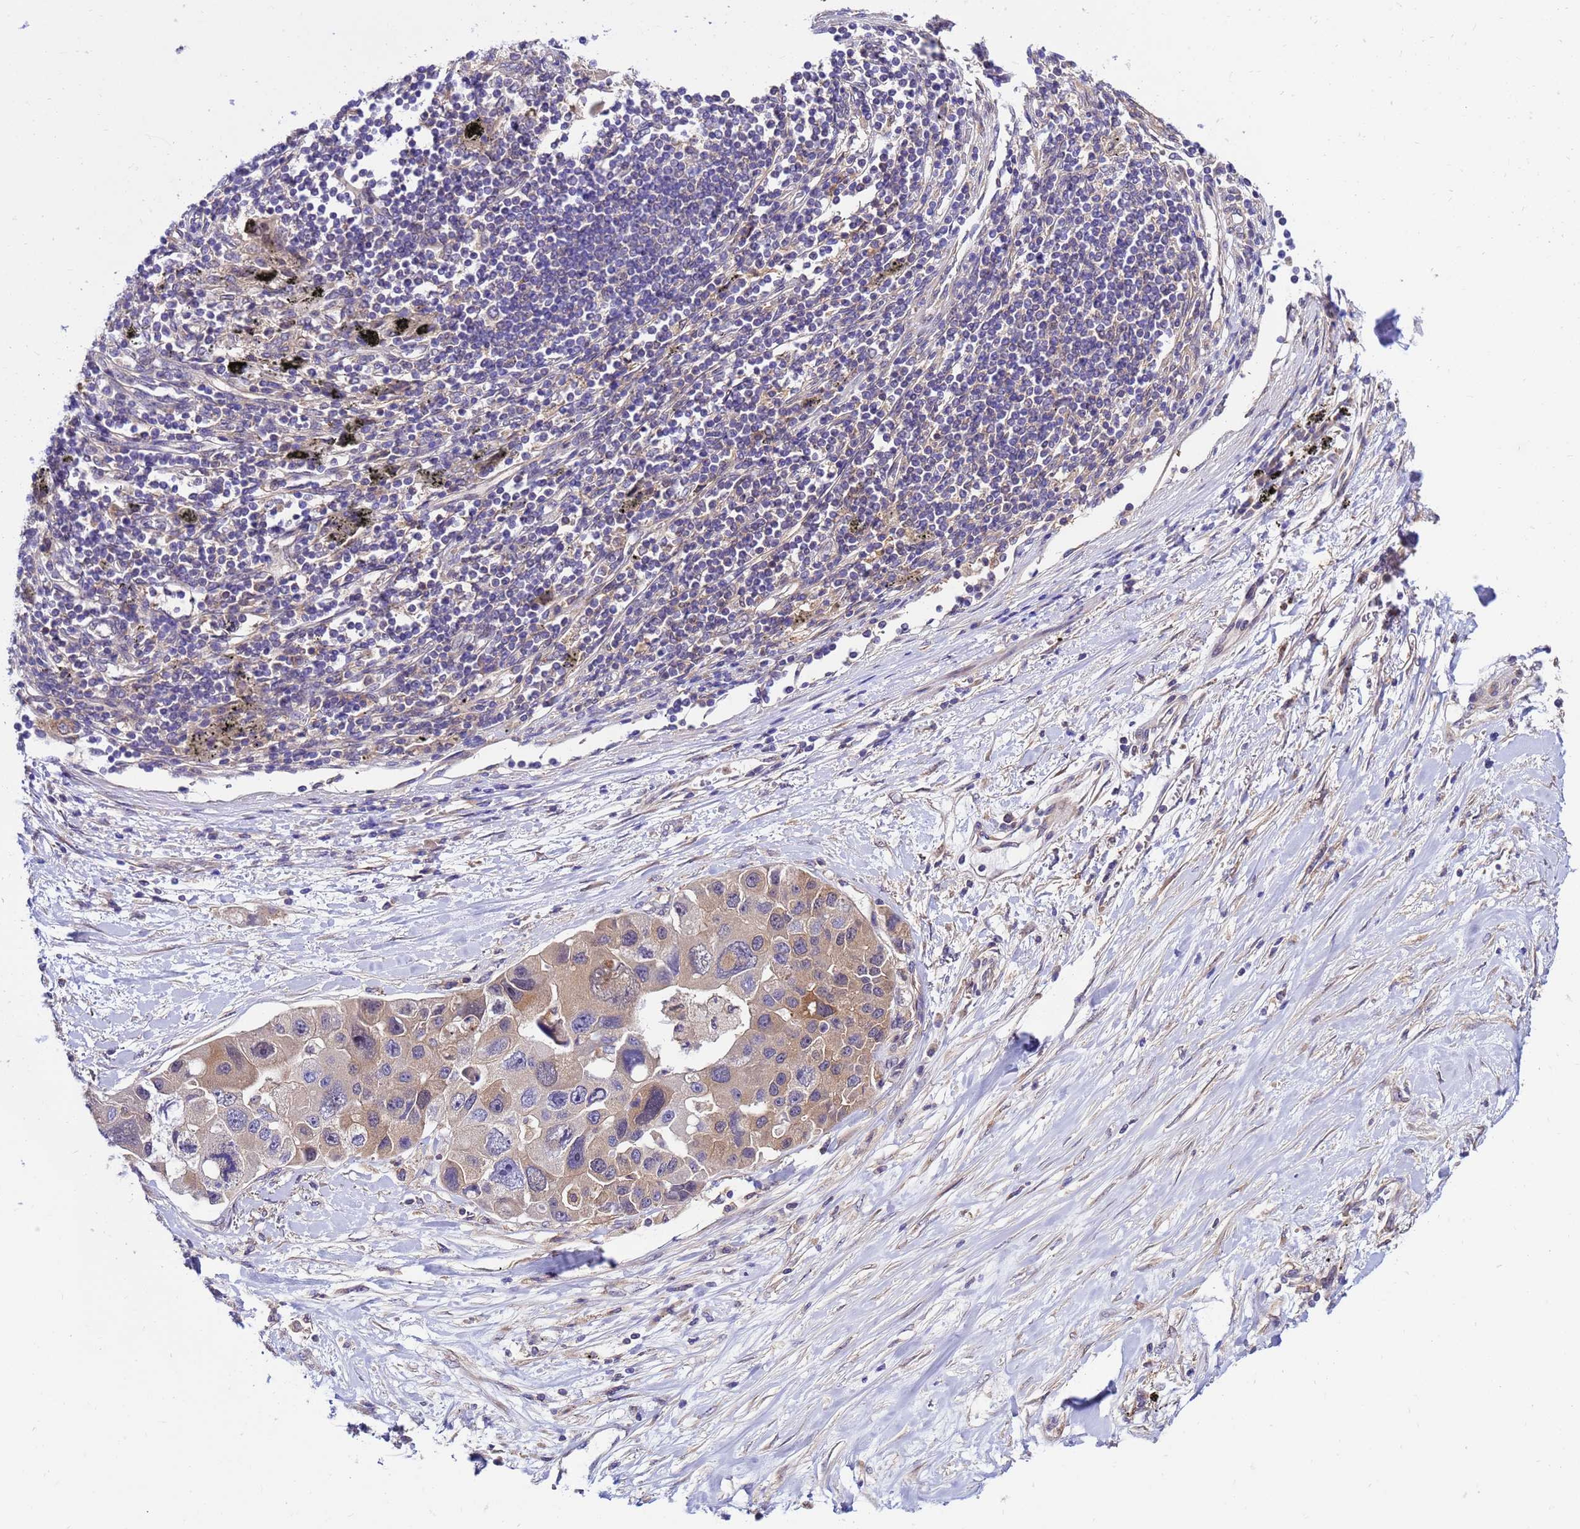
{"staining": {"intensity": "moderate", "quantity": "<25%", "location": "cytoplasmic/membranous,nuclear"}, "tissue": "lung cancer", "cell_type": "Tumor cells", "image_type": "cancer", "snomed": [{"axis": "morphology", "description": "Adenocarcinoma, NOS"}, {"axis": "topography", "description": "Lung"}], "caption": "Moderate cytoplasmic/membranous and nuclear staining for a protein is seen in about <25% of tumor cells of lung cancer (adenocarcinoma) using IHC.", "gene": "GET3", "patient": {"sex": "female", "age": 54}}